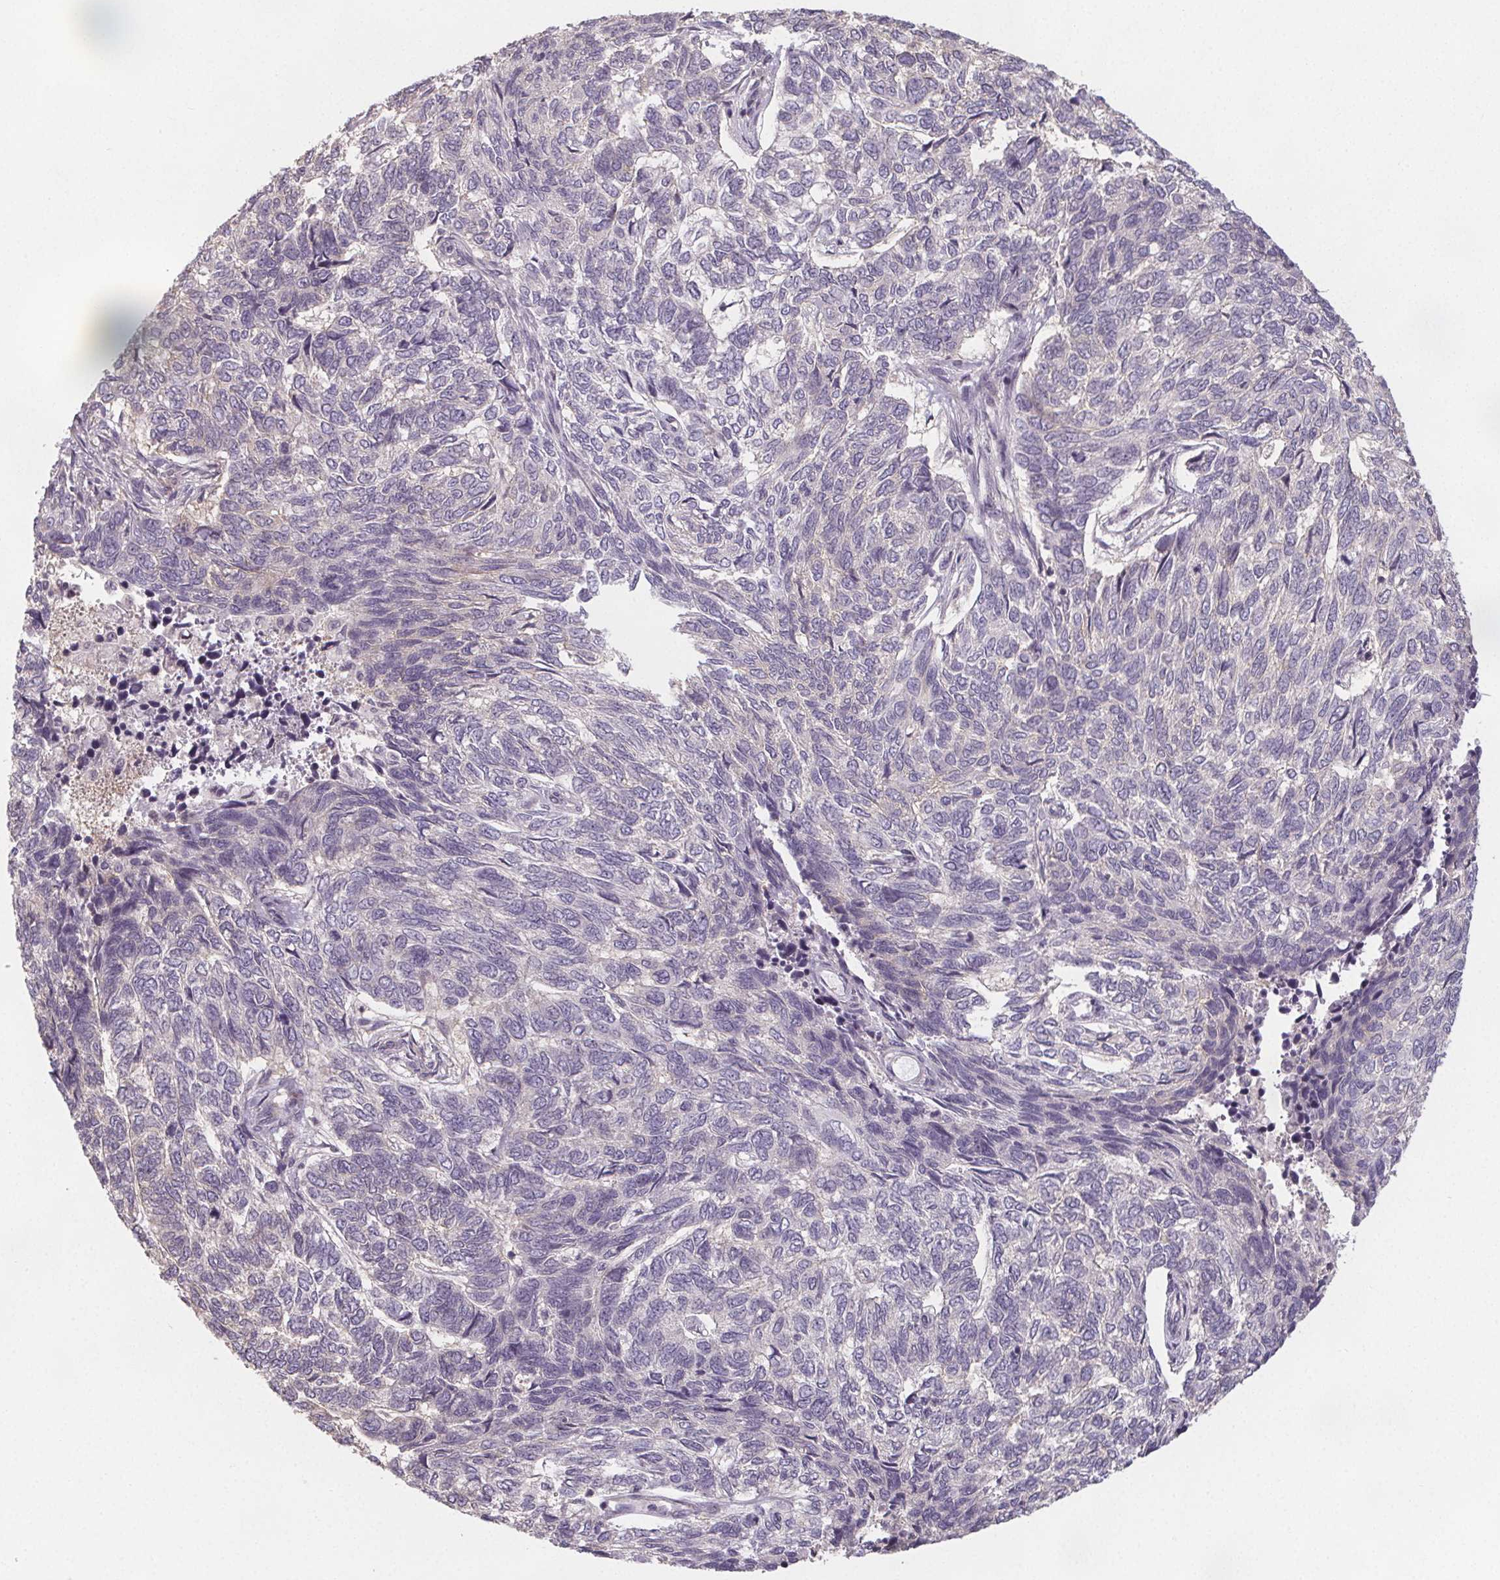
{"staining": {"intensity": "negative", "quantity": "none", "location": "none"}, "tissue": "skin cancer", "cell_type": "Tumor cells", "image_type": "cancer", "snomed": [{"axis": "morphology", "description": "Basal cell carcinoma"}, {"axis": "topography", "description": "Skin"}], "caption": "This is a micrograph of IHC staining of skin cancer (basal cell carcinoma), which shows no expression in tumor cells.", "gene": "SLC26A2", "patient": {"sex": "female", "age": 65}}